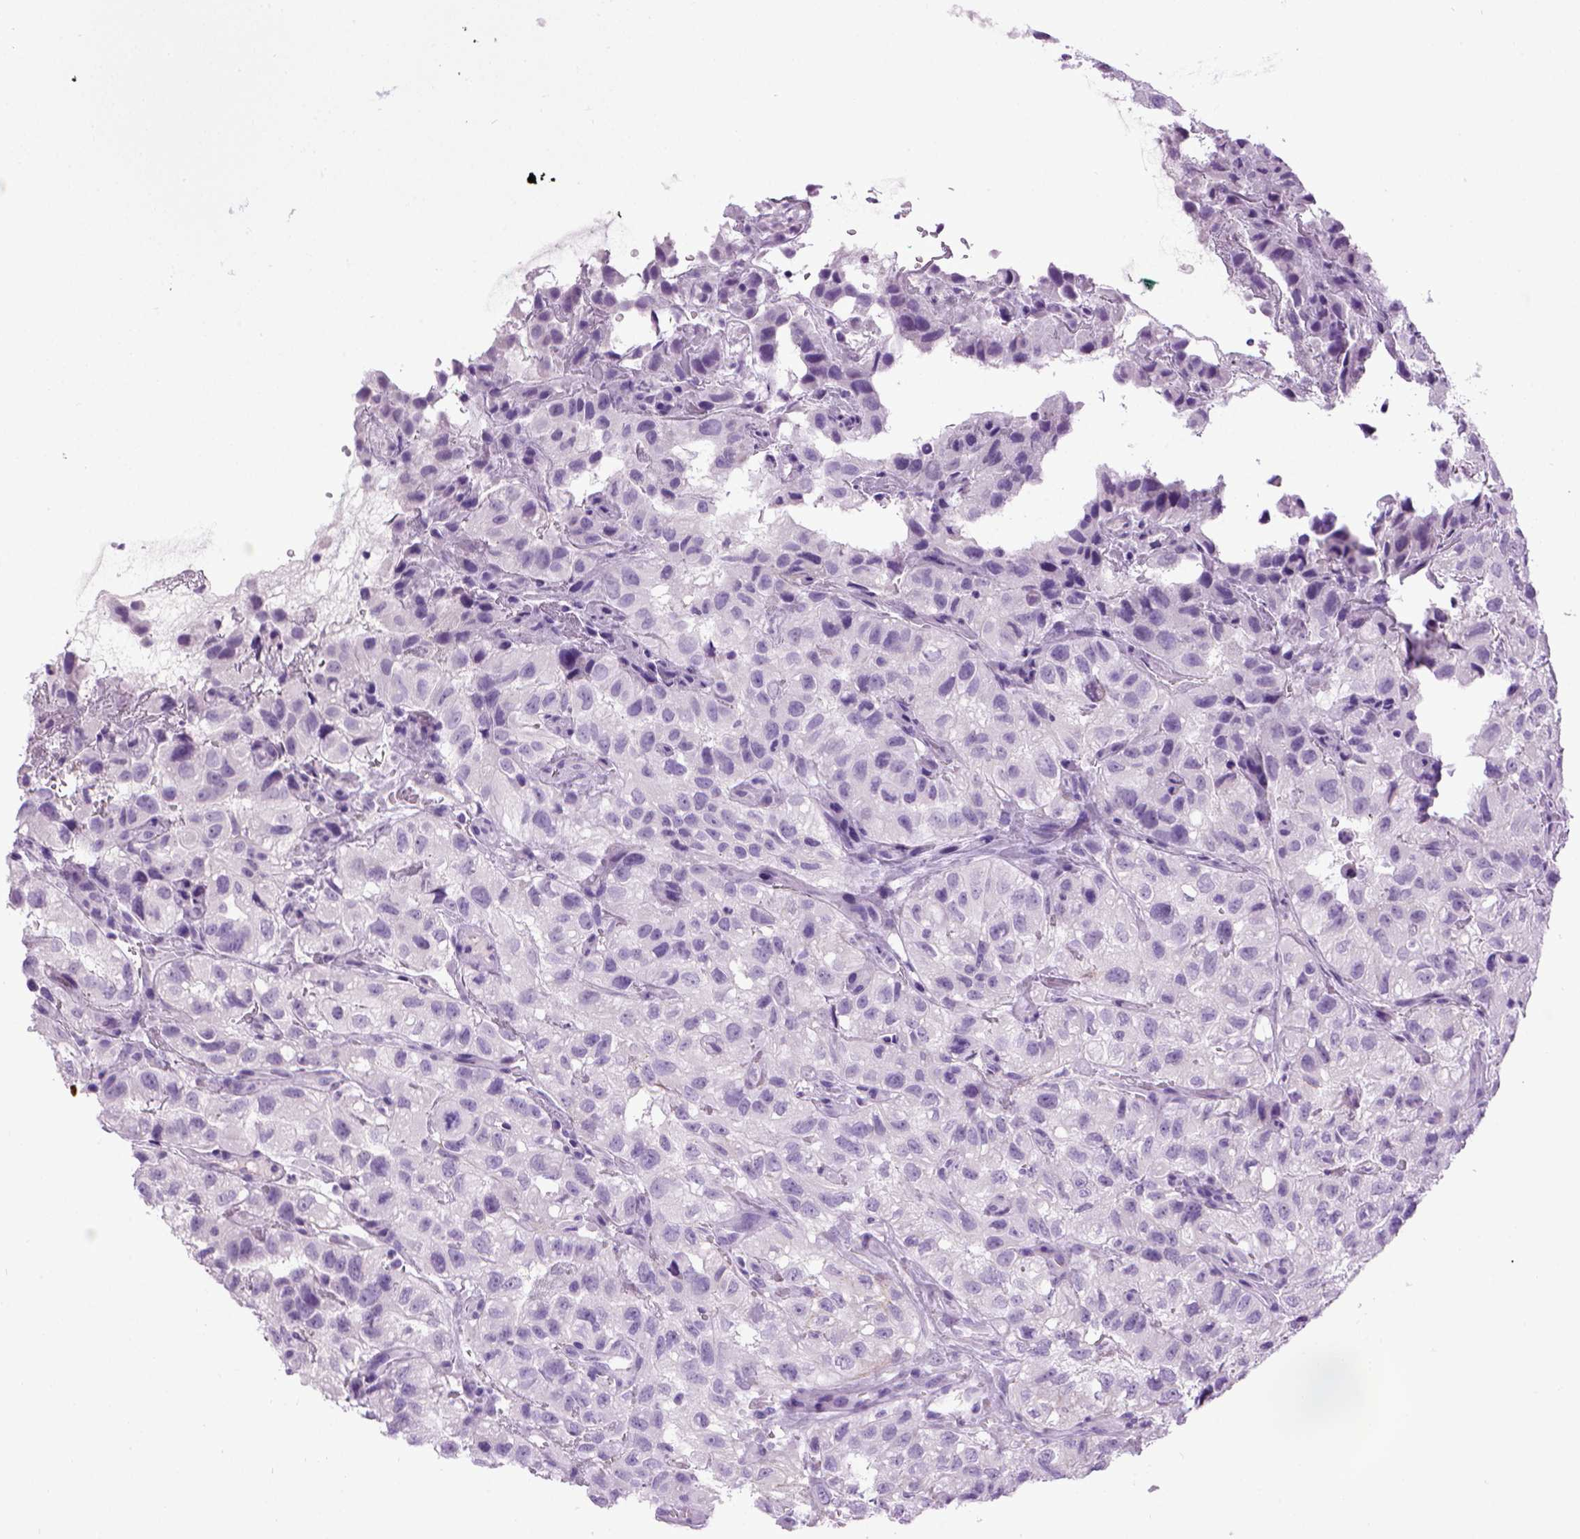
{"staining": {"intensity": "negative", "quantity": "none", "location": "none"}, "tissue": "renal cancer", "cell_type": "Tumor cells", "image_type": "cancer", "snomed": [{"axis": "morphology", "description": "Adenocarcinoma, NOS"}, {"axis": "topography", "description": "Kidney"}], "caption": "Human renal adenocarcinoma stained for a protein using immunohistochemistry (IHC) reveals no staining in tumor cells.", "gene": "CDH1", "patient": {"sex": "male", "age": 64}}